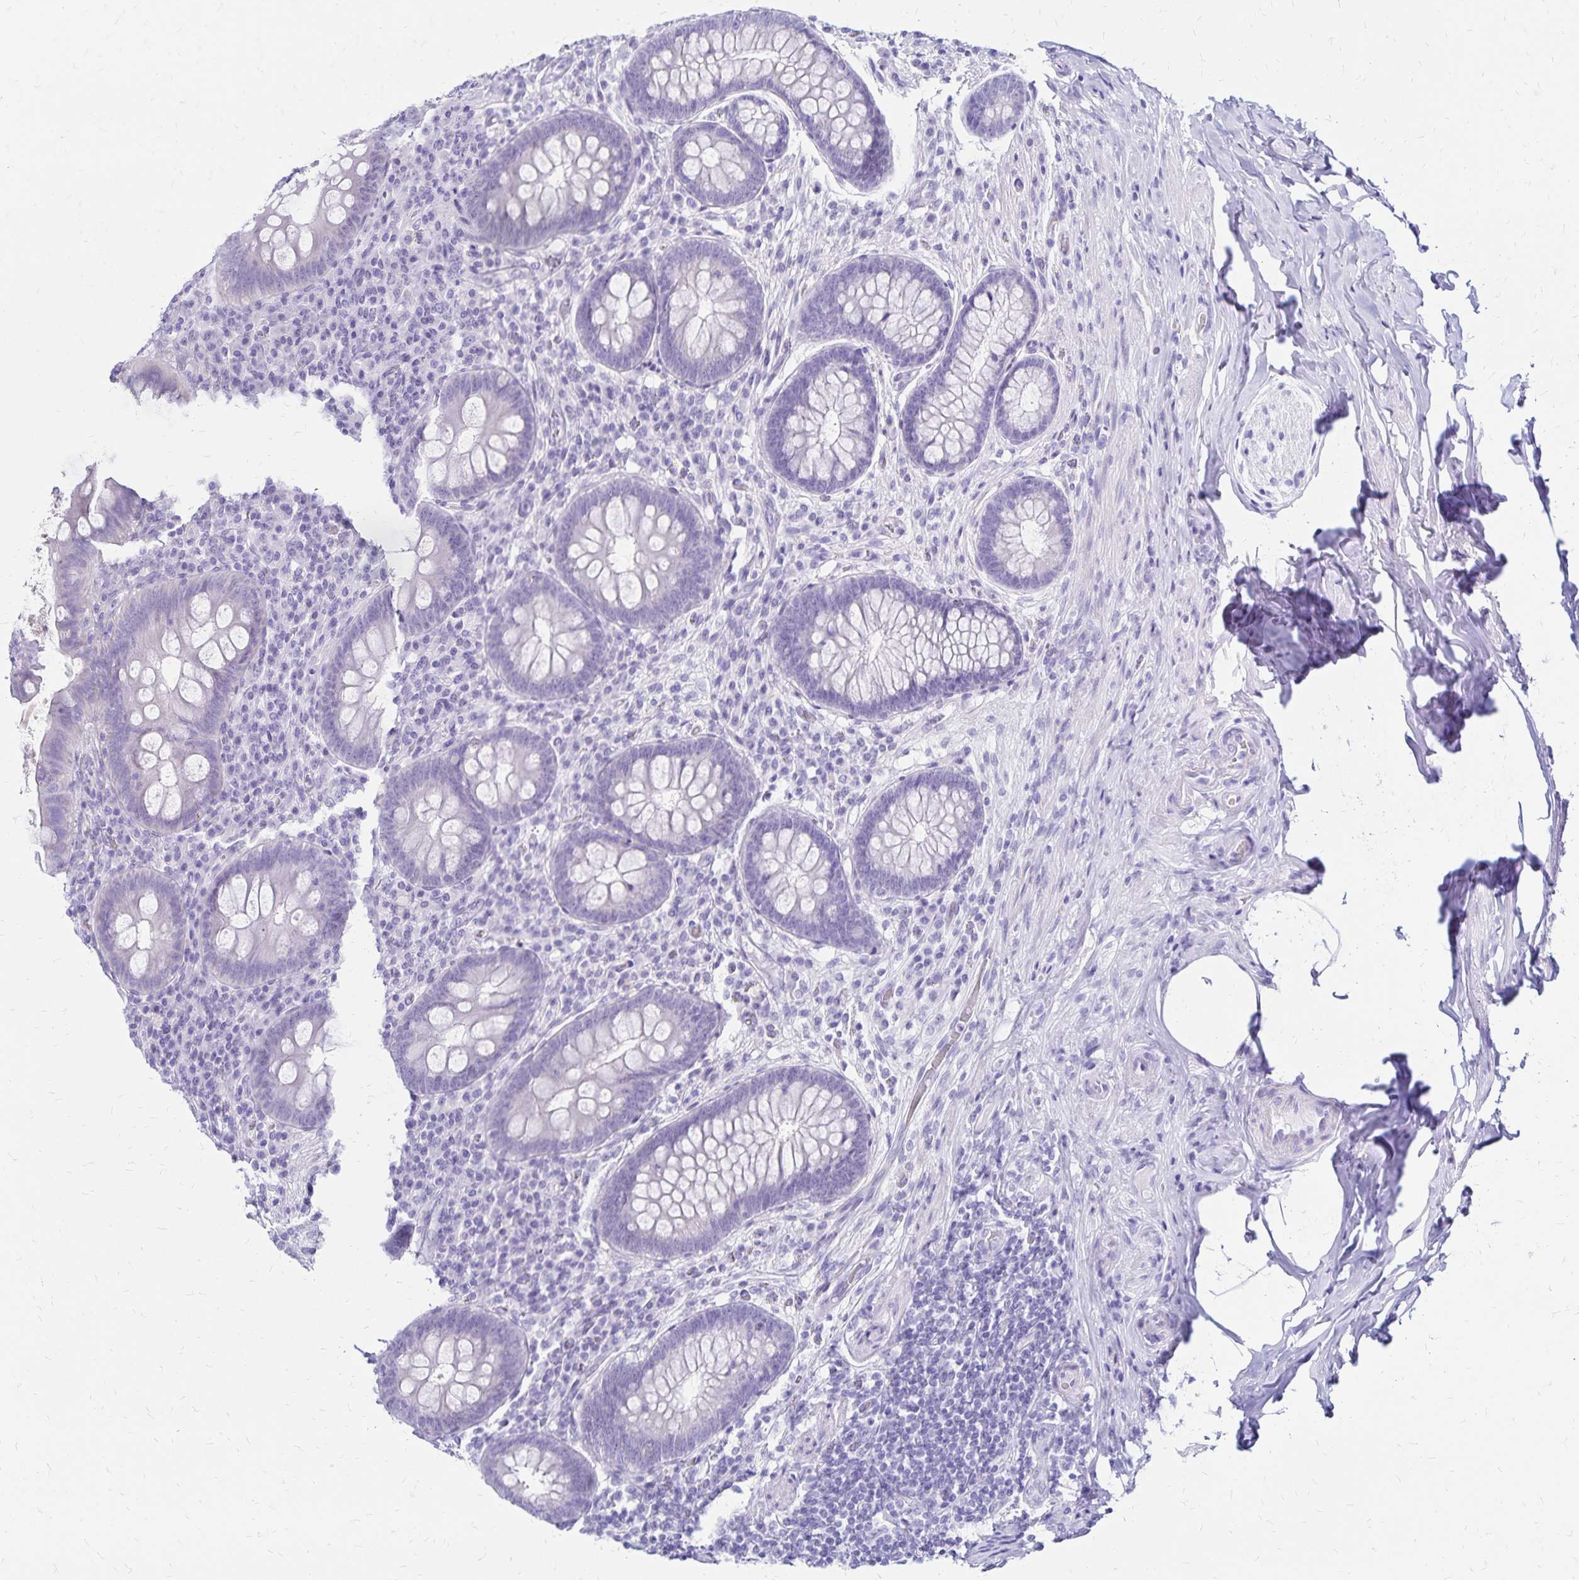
{"staining": {"intensity": "negative", "quantity": "none", "location": "none"}, "tissue": "appendix", "cell_type": "Glandular cells", "image_type": "normal", "snomed": [{"axis": "morphology", "description": "Normal tissue, NOS"}, {"axis": "topography", "description": "Appendix"}], "caption": "A high-resolution histopathology image shows IHC staining of unremarkable appendix, which reveals no significant expression in glandular cells.", "gene": "LIN28B", "patient": {"sex": "male", "age": 71}}